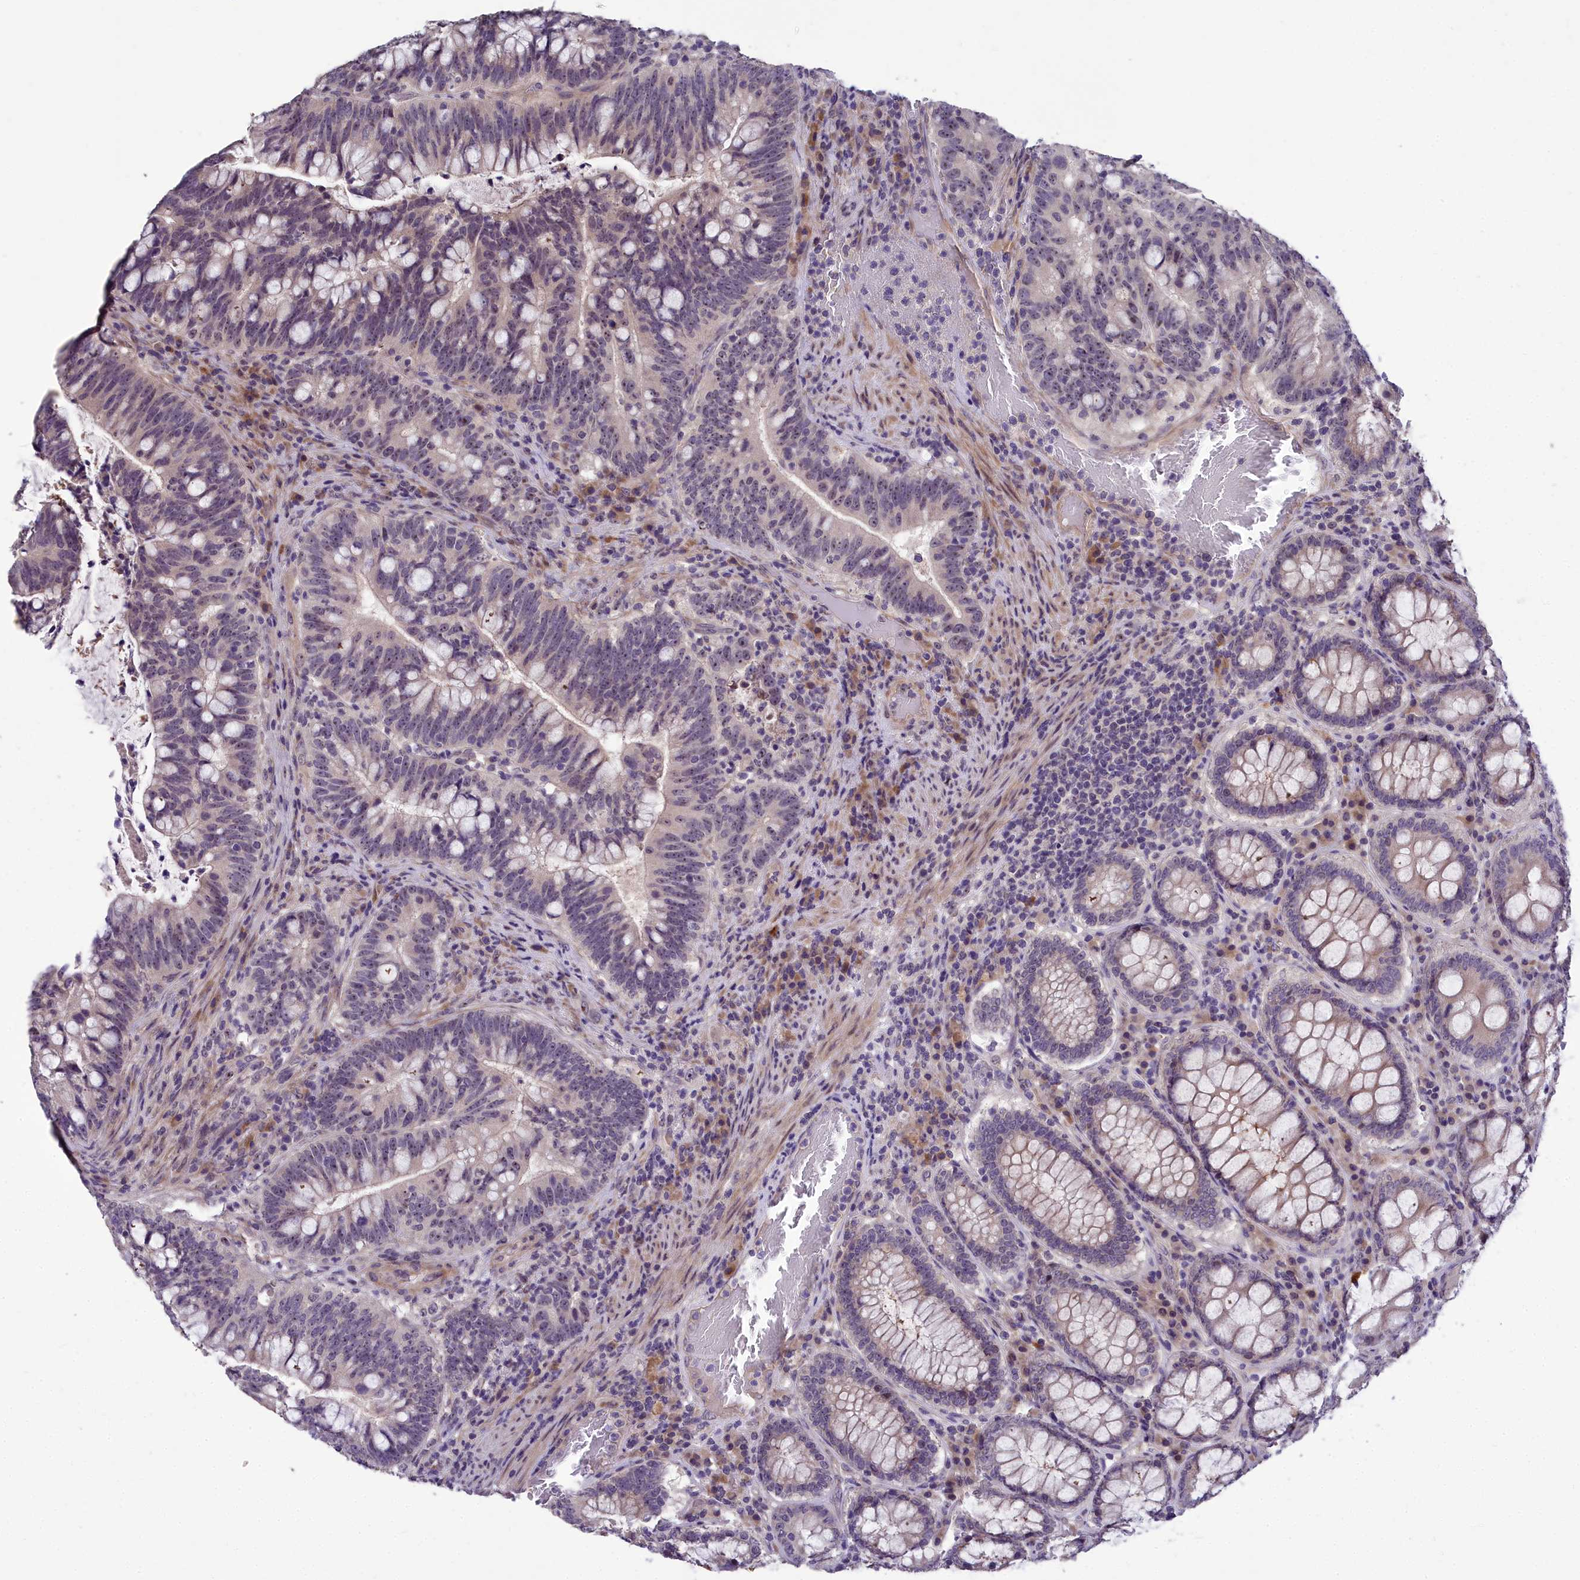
{"staining": {"intensity": "weak", "quantity": "25%-75%", "location": "nuclear"}, "tissue": "colorectal cancer", "cell_type": "Tumor cells", "image_type": "cancer", "snomed": [{"axis": "morphology", "description": "Adenocarcinoma, NOS"}, {"axis": "topography", "description": "Colon"}], "caption": "Weak nuclear positivity for a protein is identified in about 25%-75% of tumor cells of adenocarcinoma (colorectal) using immunohistochemistry (IHC).", "gene": "ZNF333", "patient": {"sex": "female", "age": 66}}